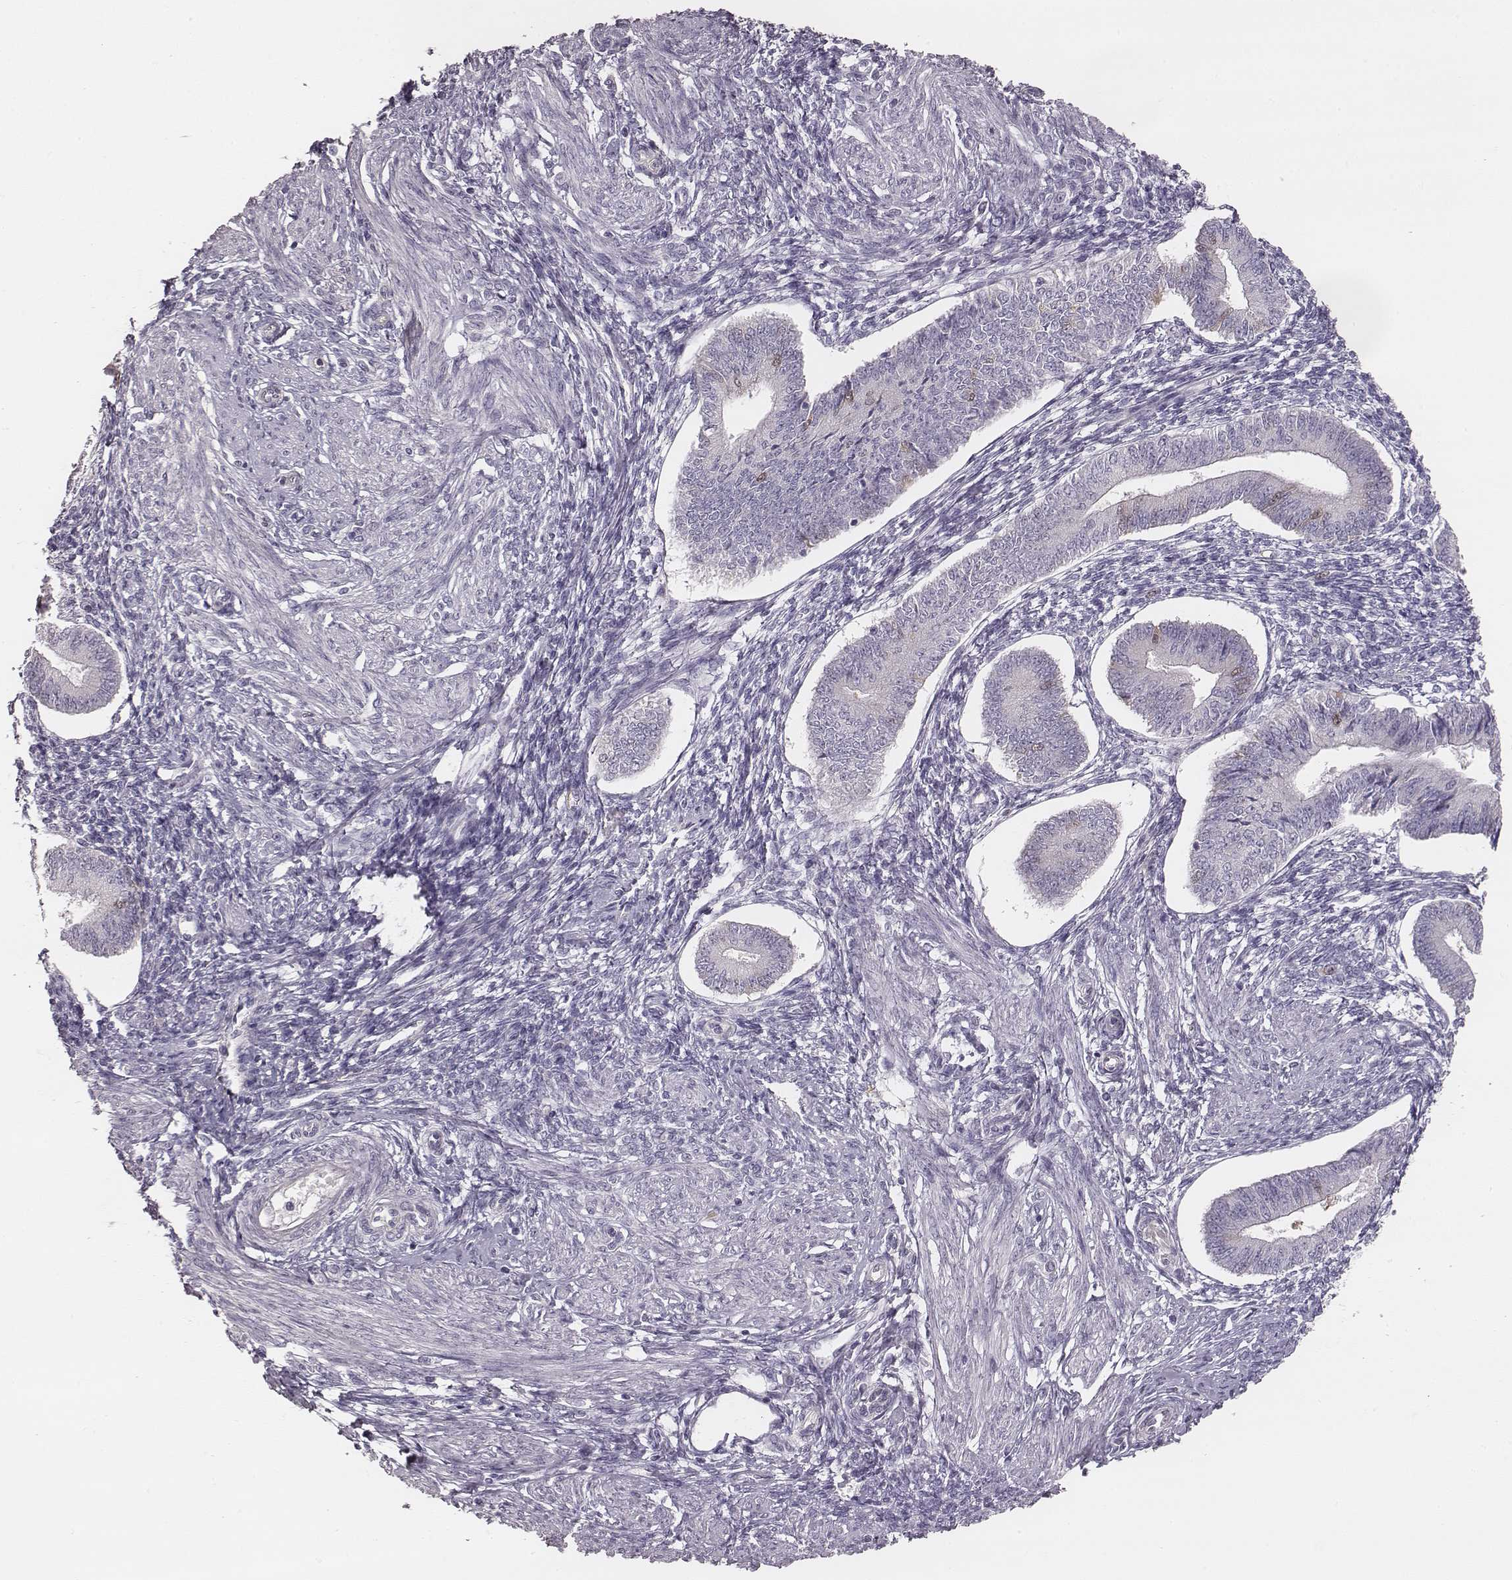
{"staining": {"intensity": "negative", "quantity": "none", "location": "none"}, "tissue": "endometrium", "cell_type": "Cells in endometrial stroma", "image_type": "normal", "snomed": [{"axis": "morphology", "description": "Normal tissue, NOS"}, {"axis": "topography", "description": "Endometrium"}], "caption": "This is an immunohistochemistry histopathology image of unremarkable endometrium. There is no expression in cells in endometrial stroma.", "gene": "PBK", "patient": {"sex": "female", "age": 42}}